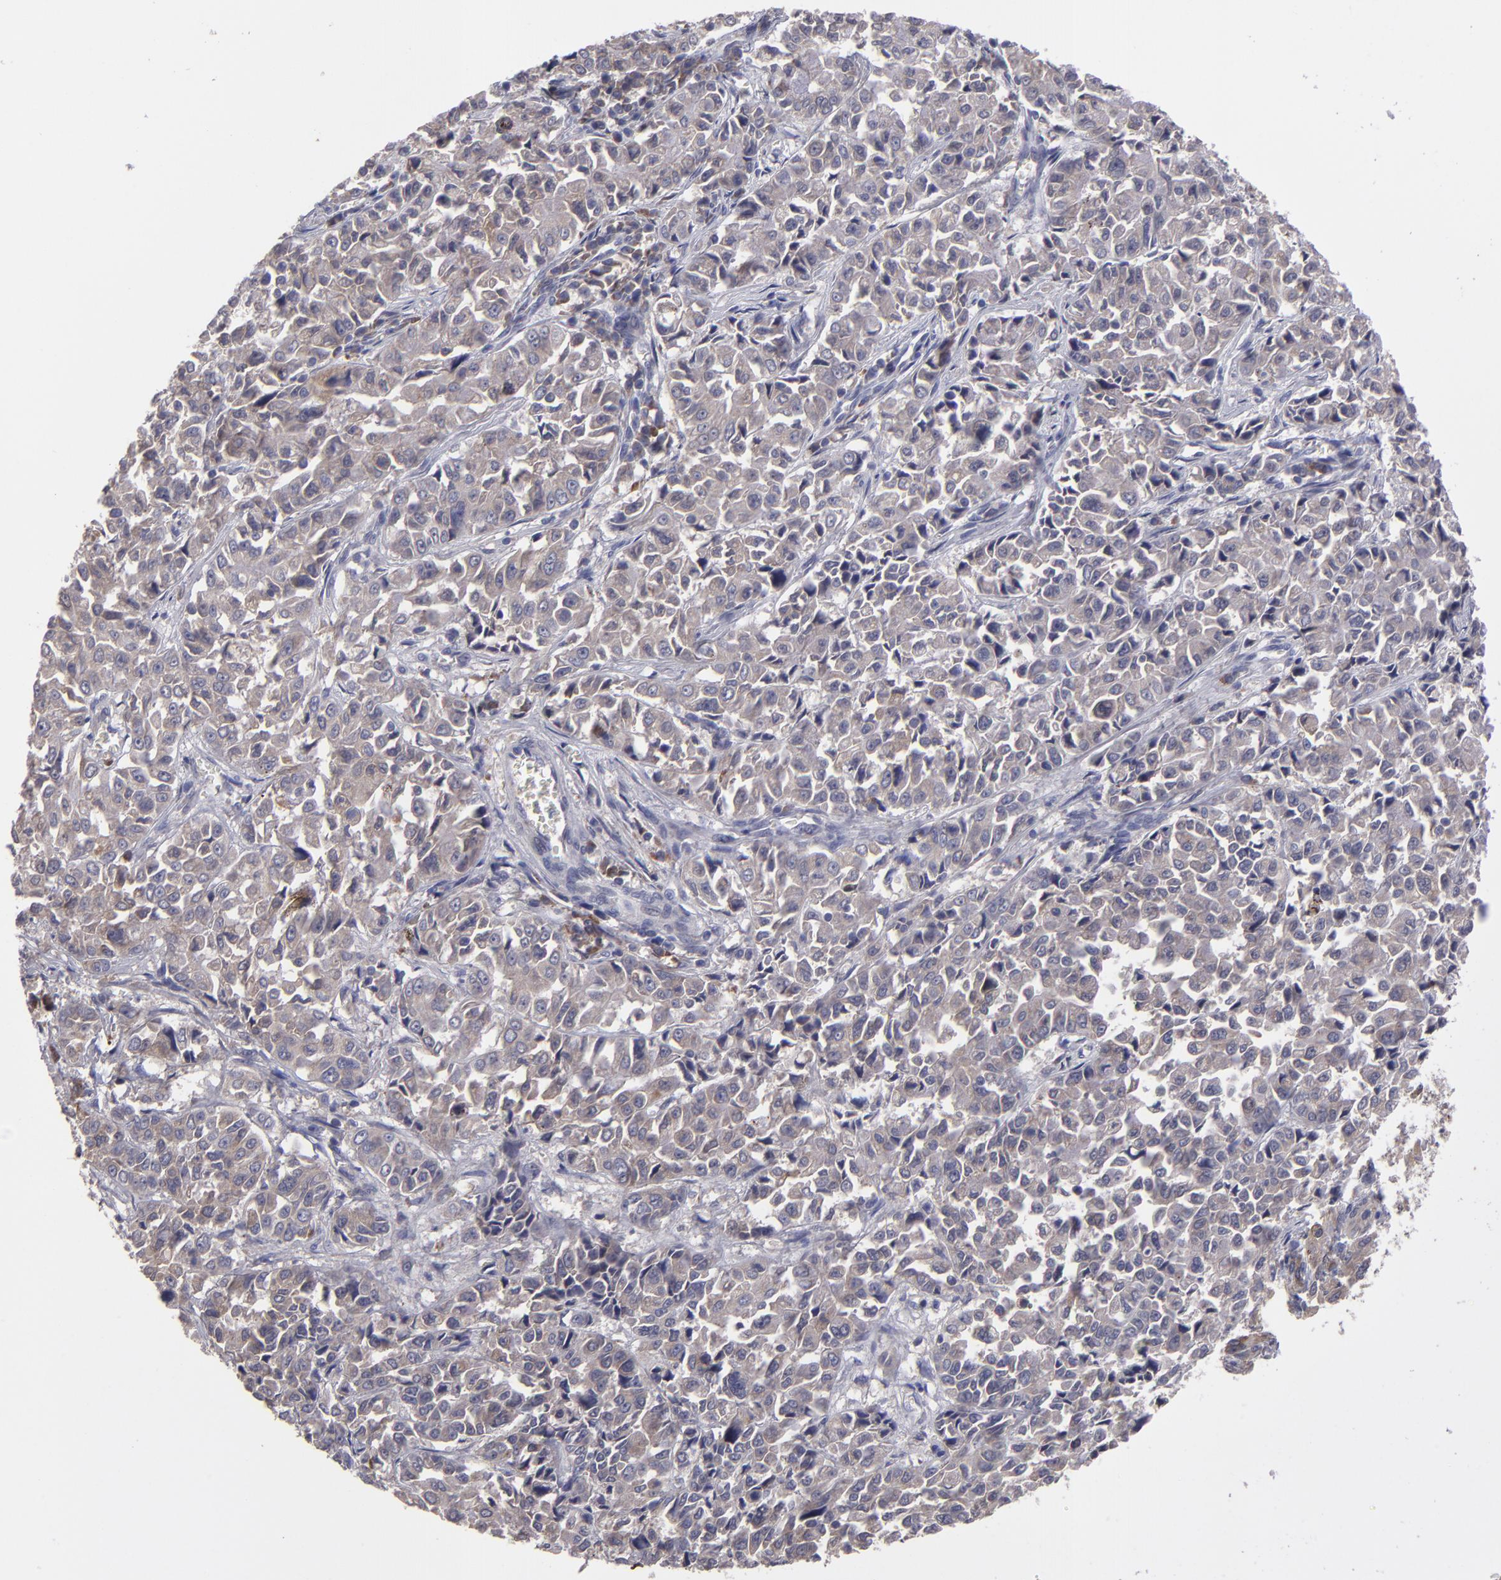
{"staining": {"intensity": "weak", "quantity": ">75%", "location": "cytoplasmic/membranous"}, "tissue": "pancreatic cancer", "cell_type": "Tumor cells", "image_type": "cancer", "snomed": [{"axis": "morphology", "description": "Adenocarcinoma, NOS"}, {"axis": "topography", "description": "Pancreas"}], "caption": "Tumor cells exhibit low levels of weak cytoplasmic/membranous positivity in about >75% of cells in human pancreatic adenocarcinoma. (Stains: DAB in brown, nuclei in blue, Microscopy: brightfield microscopy at high magnification).", "gene": "IL12A", "patient": {"sex": "female", "age": 52}}